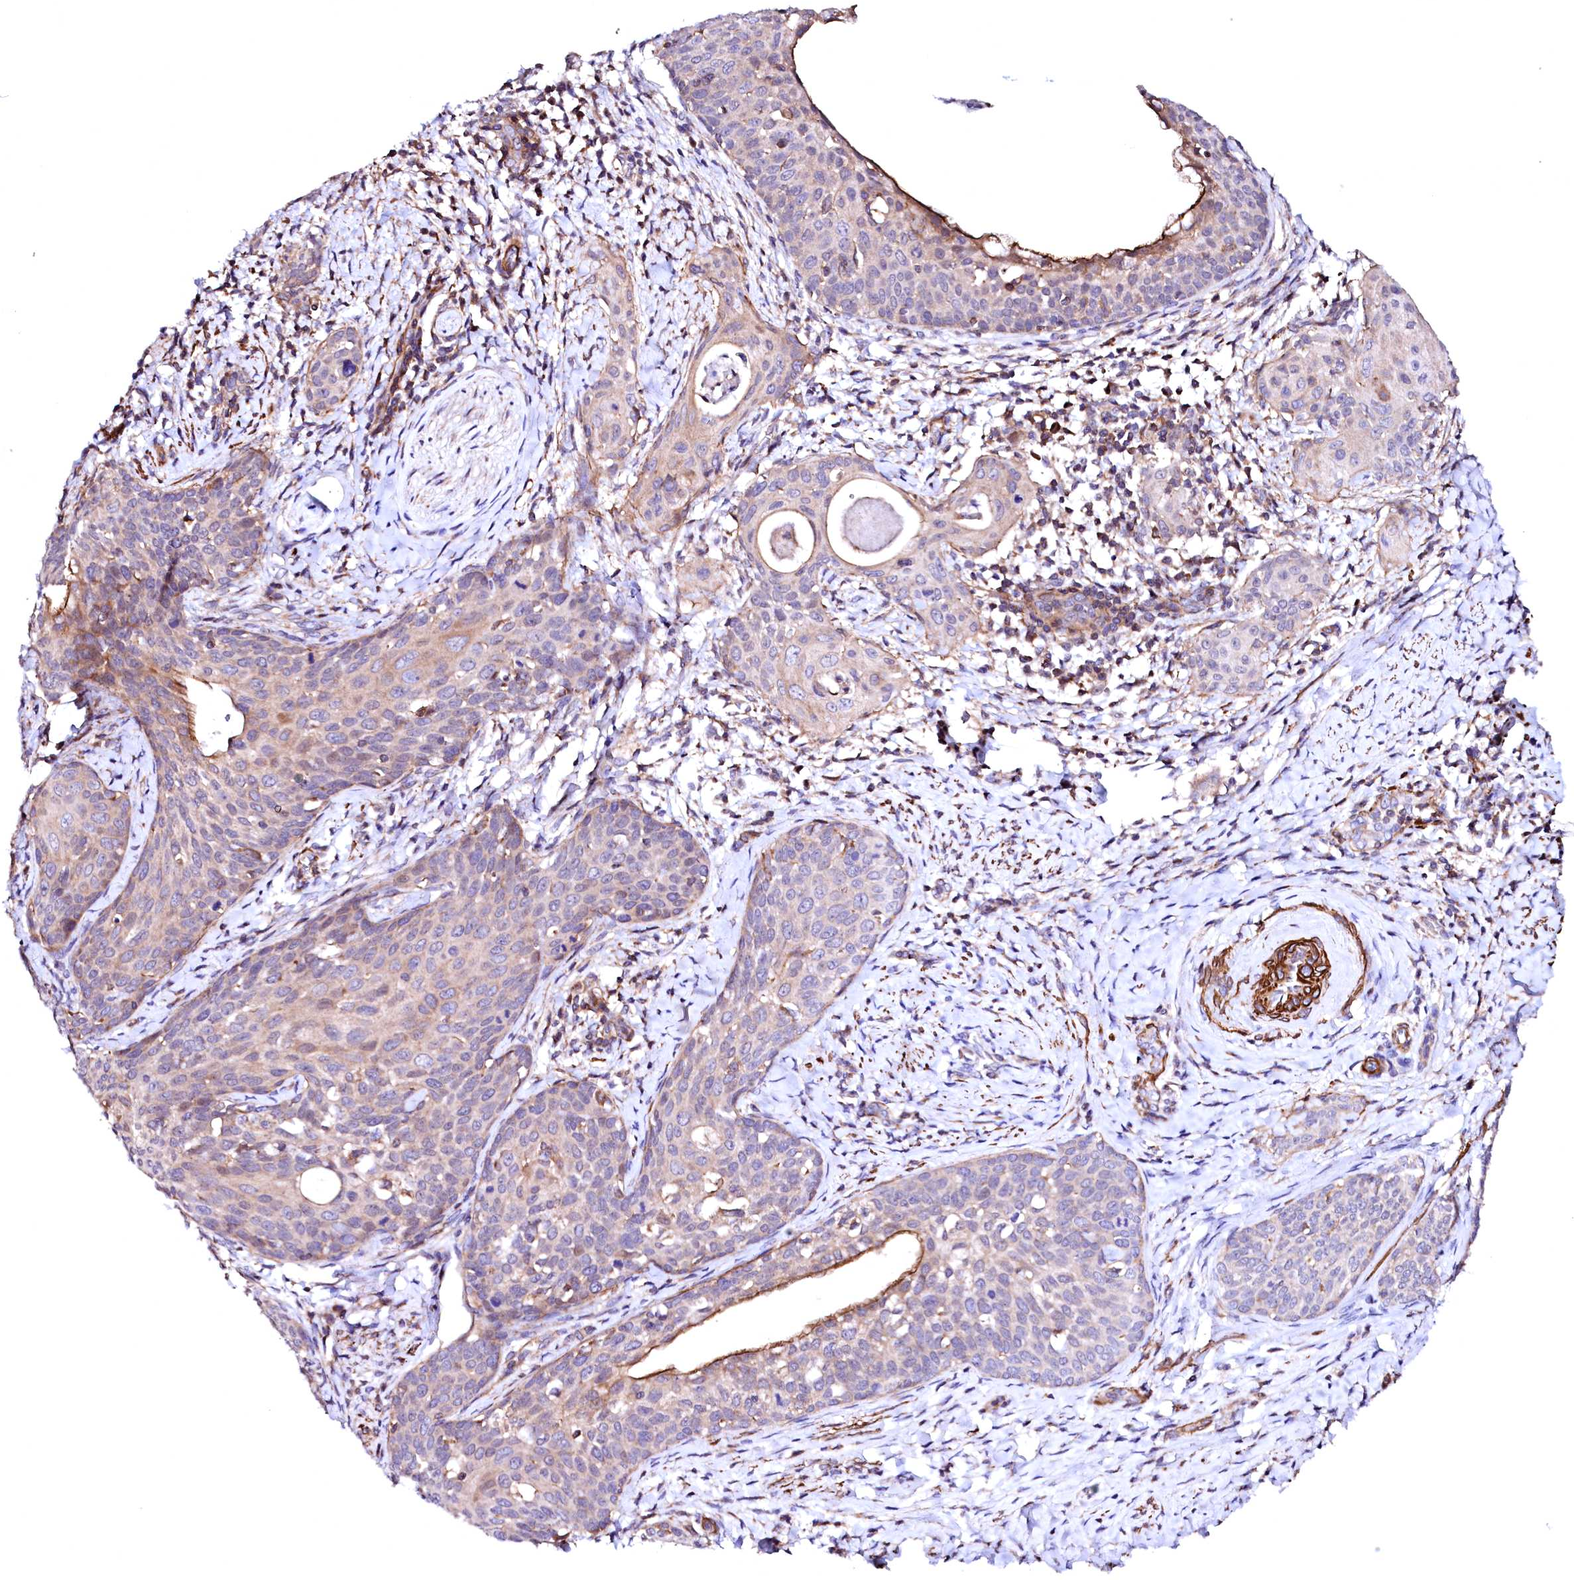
{"staining": {"intensity": "negative", "quantity": "none", "location": "none"}, "tissue": "cervical cancer", "cell_type": "Tumor cells", "image_type": "cancer", "snomed": [{"axis": "morphology", "description": "Squamous cell carcinoma, NOS"}, {"axis": "topography", "description": "Cervix"}], "caption": "Immunohistochemistry image of cervical squamous cell carcinoma stained for a protein (brown), which demonstrates no staining in tumor cells.", "gene": "GPR176", "patient": {"sex": "female", "age": 52}}